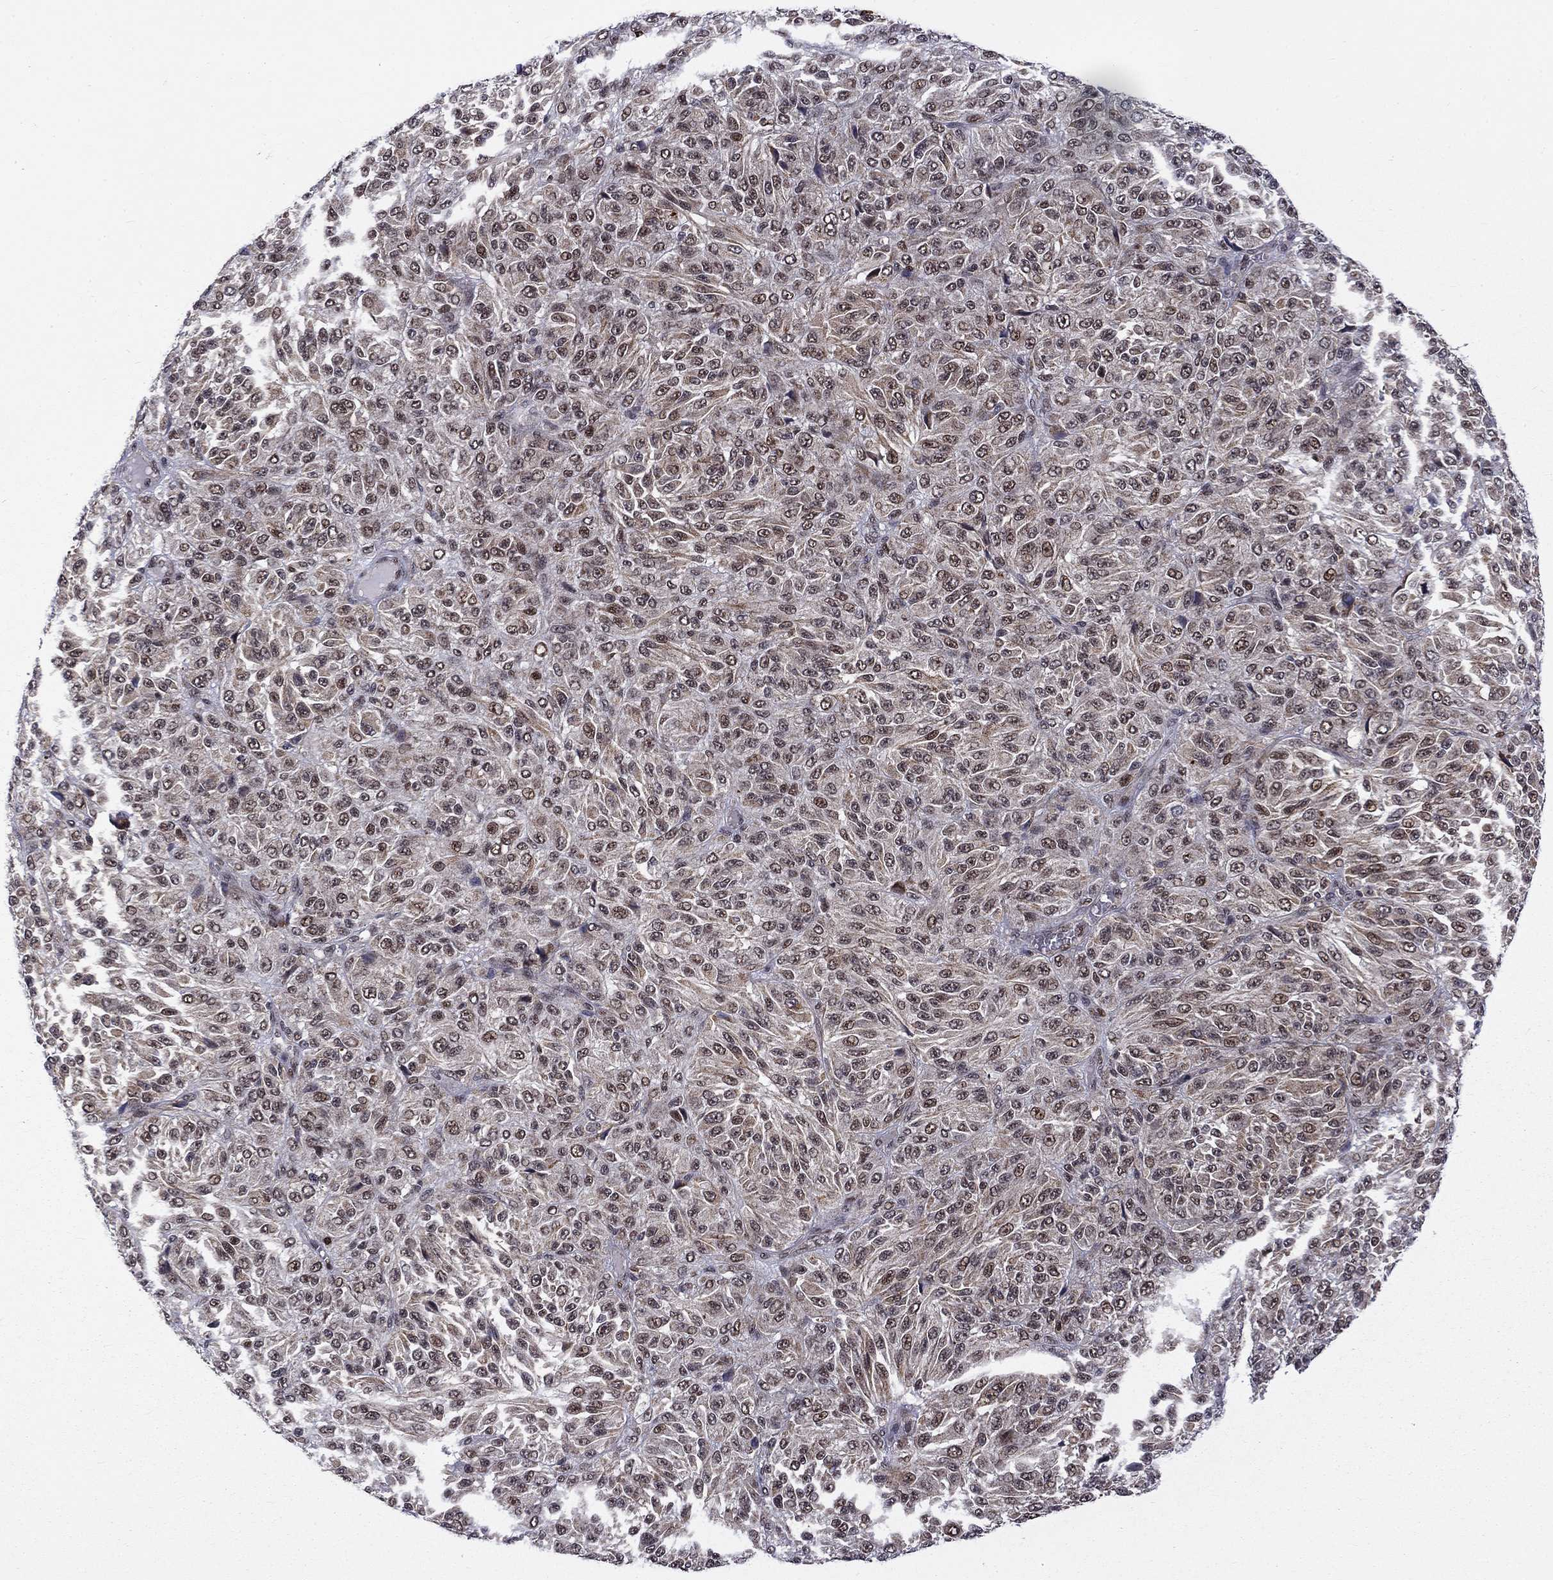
{"staining": {"intensity": "moderate", "quantity": "25%-75%", "location": "nuclear"}, "tissue": "melanoma", "cell_type": "Tumor cells", "image_type": "cancer", "snomed": [{"axis": "morphology", "description": "Malignant melanoma, Metastatic site"}, {"axis": "topography", "description": "Brain"}], "caption": "This photomicrograph displays IHC staining of human melanoma, with medium moderate nuclear staining in about 25%-75% of tumor cells.", "gene": "KPNA3", "patient": {"sex": "female", "age": 56}}